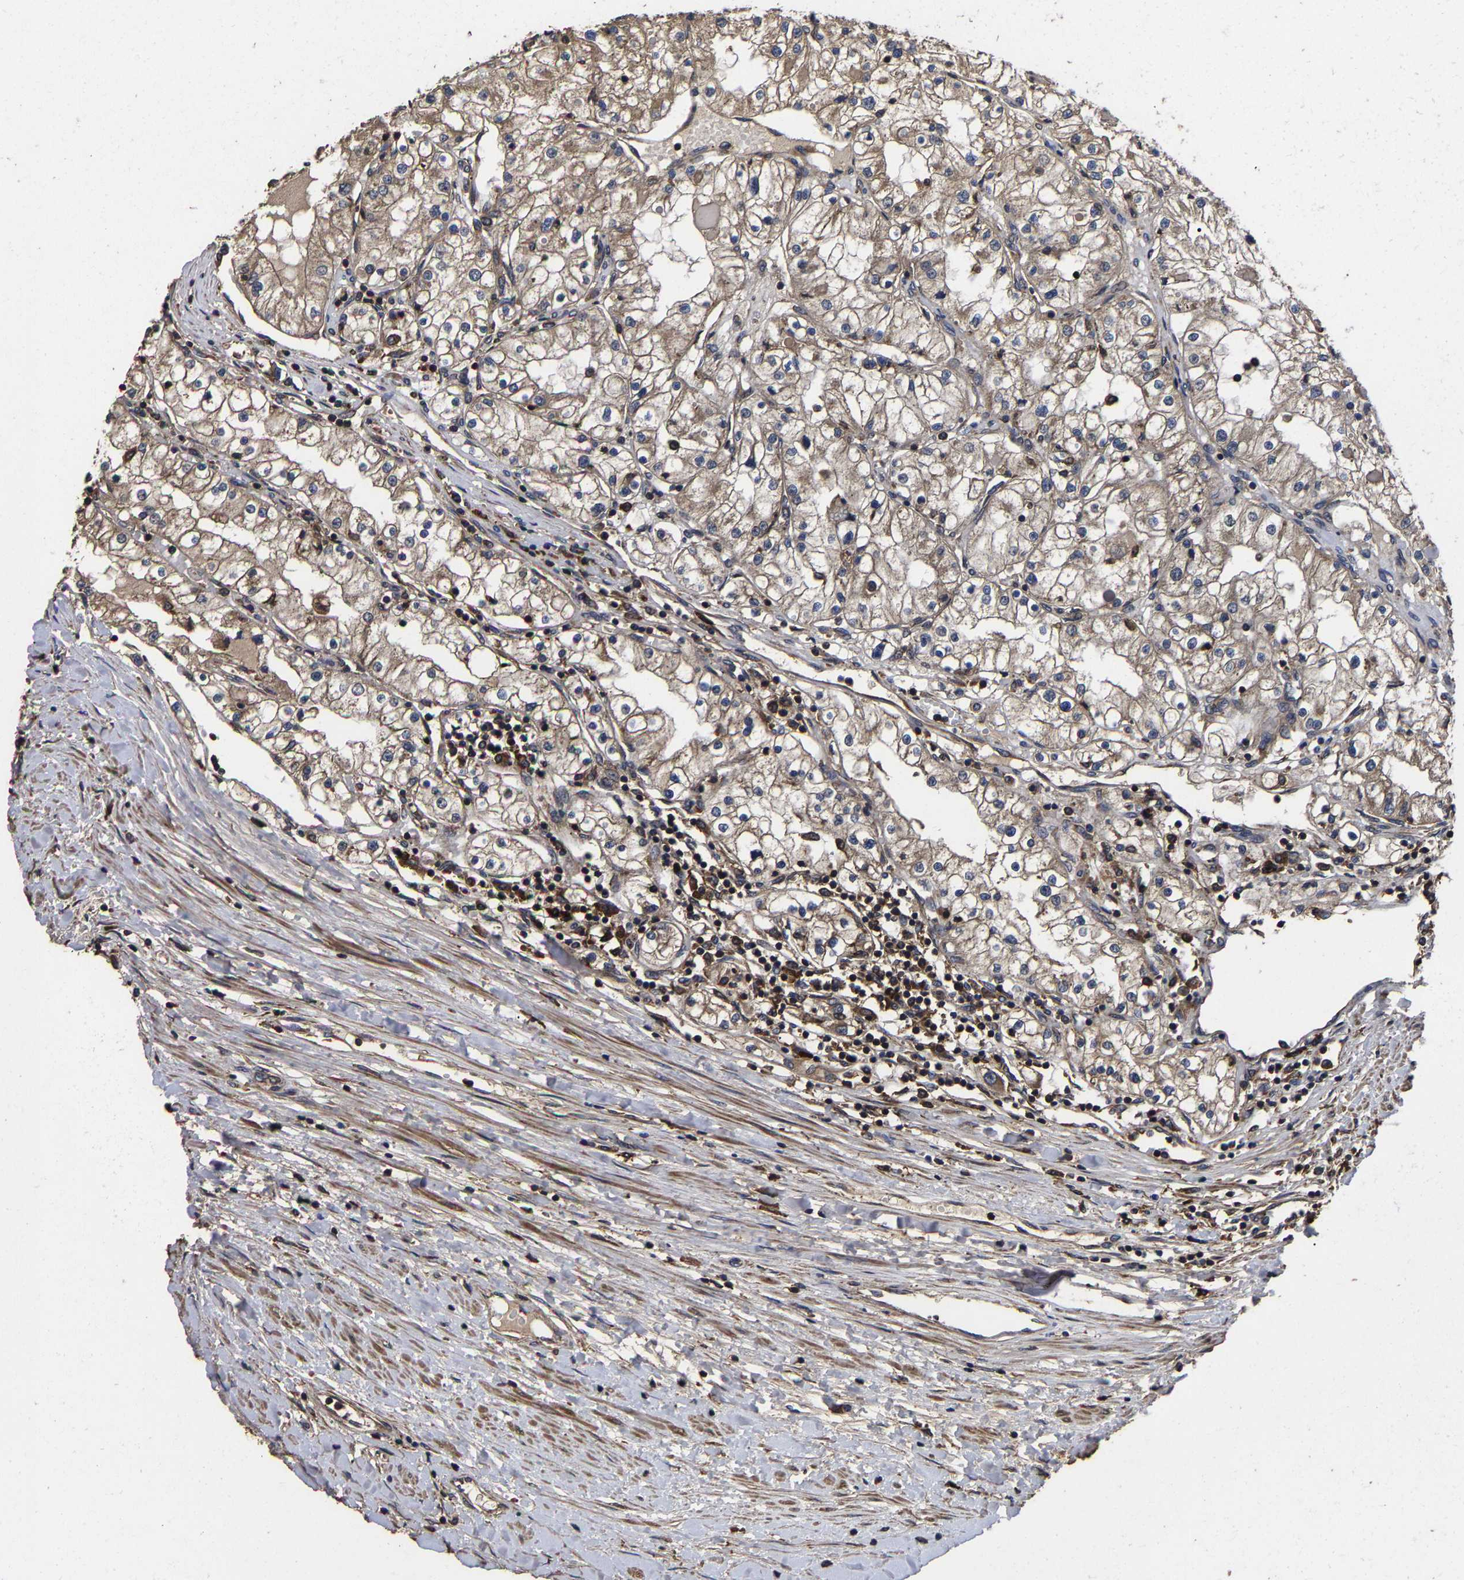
{"staining": {"intensity": "moderate", "quantity": ">75%", "location": "cytoplasmic/membranous"}, "tissue": "renal cancer", "cell_type": "Tumor cells", "image_type": "cancer", "snomed": [{"axis": "morphology", "description": "Adenocarcinoma, NOS"}, {"axis": "topography", "description": "Kidney"}], "caption": "Adenocarcinoma (renal) tissue displays moderate cytoplasmic/membranous positivity in about >75% of tumor cells, visualized by immunohistochemistry. (IHC, brightfield microscopy, high magnification).", "gene": "ITCH", "patient": {"sex": "male", "age": 68}}